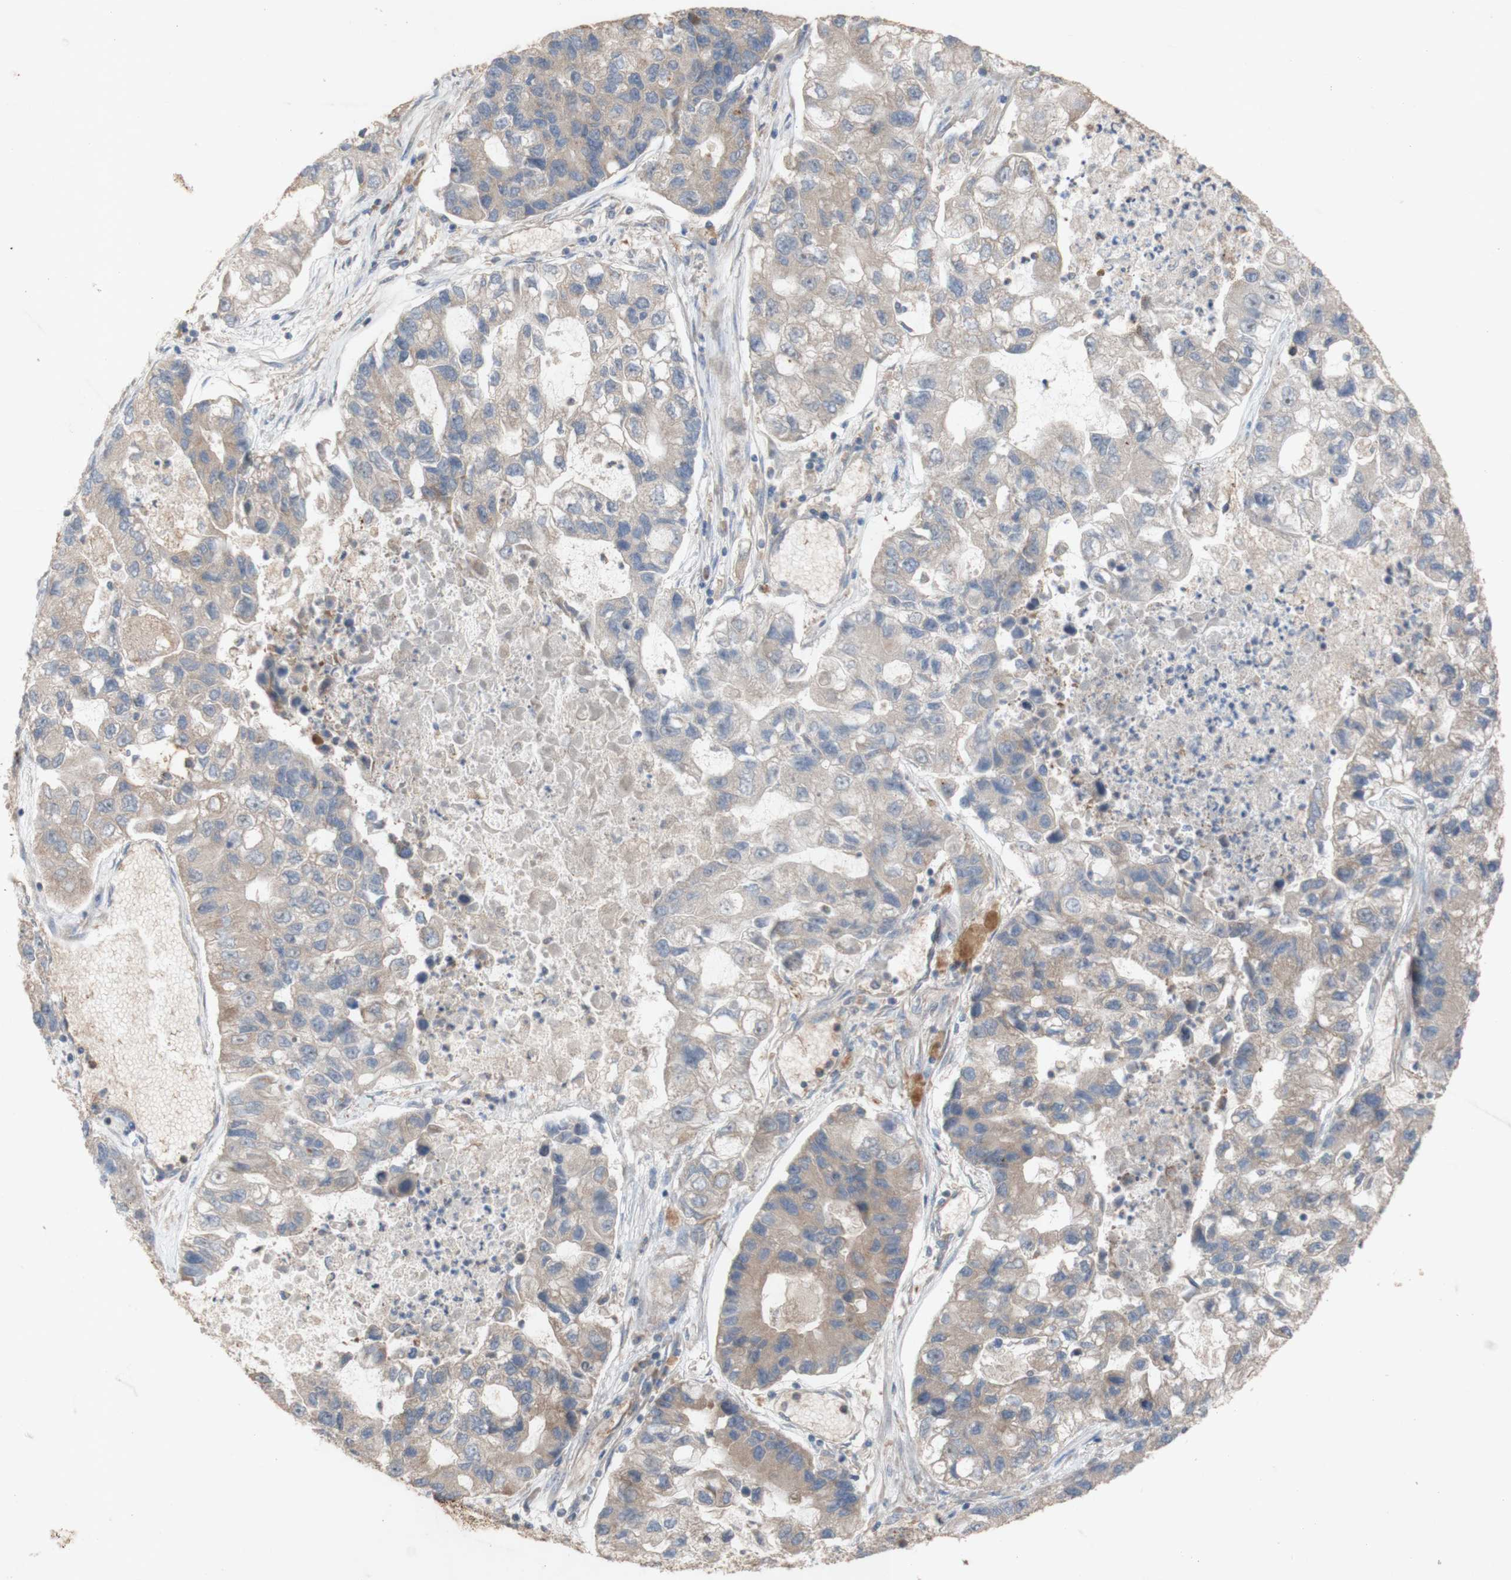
{"staining": {"intensity": "weak", "quantity": "<25%", "location": "cytoplasmic/membranous"}, "tissue": "lung cancer", "cell_type": "Tumor cells", "image_type": "cancer", "snomed": [{"axis": "morphology", "description": "Adenocarcinoma, NOS"}, {"axis": "topography", "description": "Lung"}], "caption": "Immunohistochemical staining of human lung adenocarcinoma exhibits no significant positivity in tumor cells.", "gene": "EIF2S3", "patient": {"sex": "female", "age": 51}}